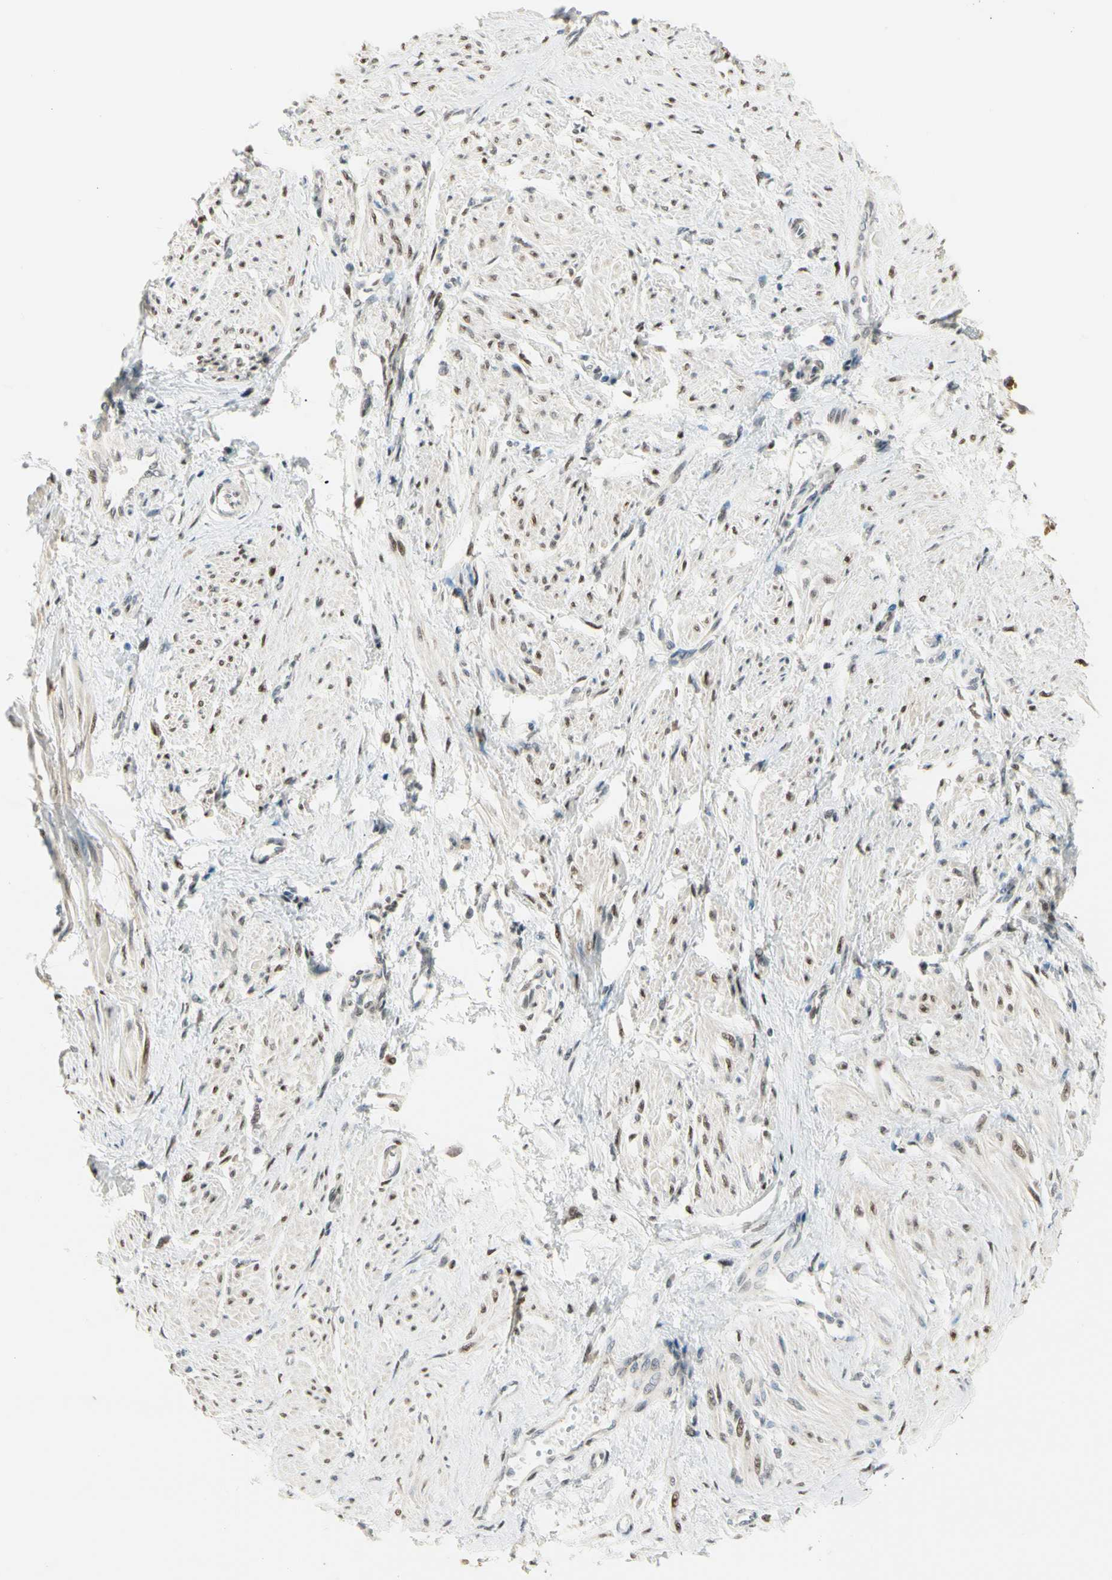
{"staining": {"intensity": "strong", "quantity": "25%-75%", "location": "nuclear"}, "tissue": "smooth muscle", "cell_type": "Smooth muscle cells", "image_type": "normal", "snomed": [{"axis": "morphology", "description": "Normal tissue, NOS"}, {"axis": "topography", "description": "Smooth muscle"}, {"axis": "topography", "description": "Uterus"}], "caption": "Immunohistochemical staining of normal smooth muscle displays strong nuclear protein staining in about 25%-75% of smooth muscle cells.", "gene": "ATXN1", "patient": {"sex": "female", "age": 39}}